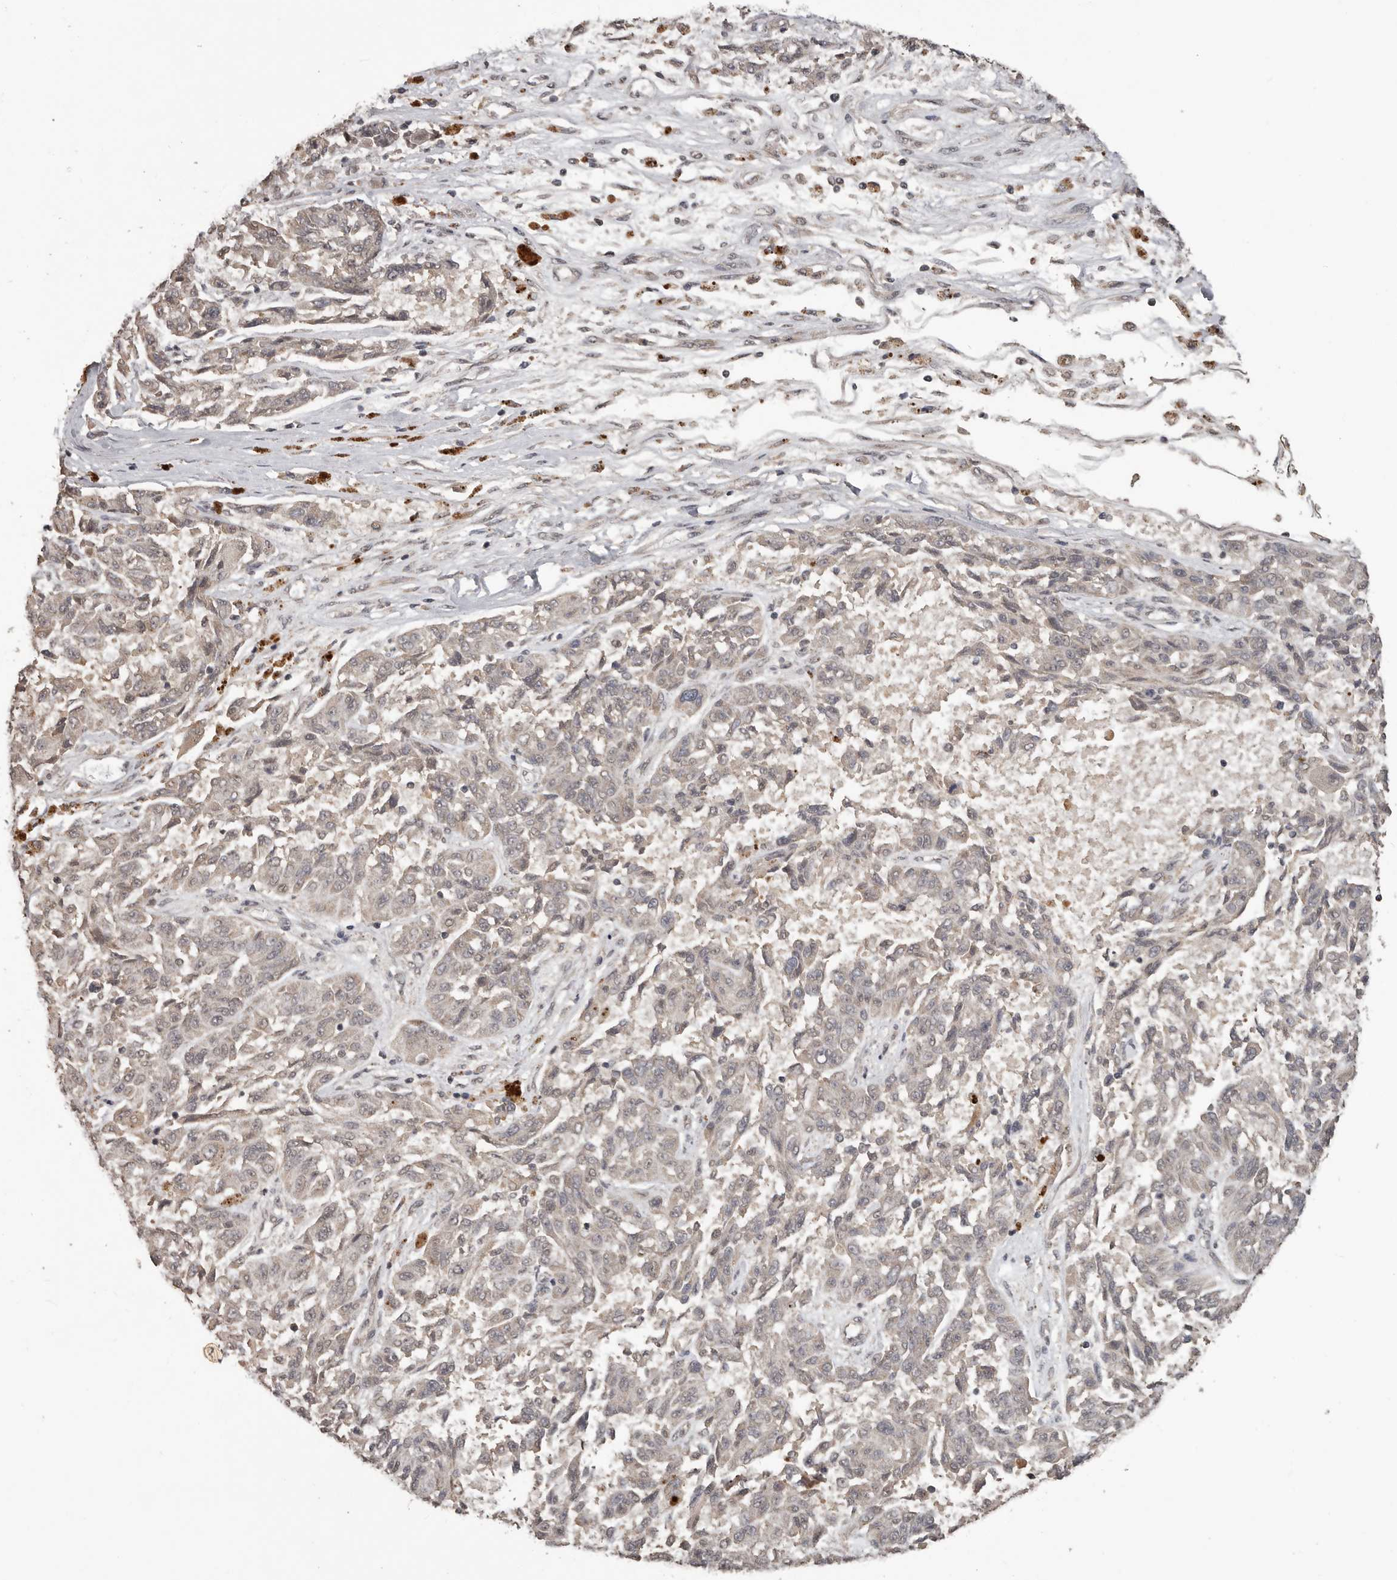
{"staining": {"intensity": "weak", "quantity": "25%-75%", "location": "cytoplasmic/membranous"}, "tissue": "melanoma", "cell_type": "Tumor cells", "image_type": "cancer", "snomed": [{"axis": "morphology", "description": "Malignant melanoma, NOS"}, {"axis": "topography", "description": "Skin"}], "caption": "A high-resolution photomicrograph shows immunohistochemistry staining of melanoma, which displays weak cytoplasmic/membranous staining in about 25%-75% of tumor cells. (brown staining indicates protein expression, while blue staining denotes nuclei).", "gene": "ZFP14", "patient": {"sex": "male", "age": 53}}